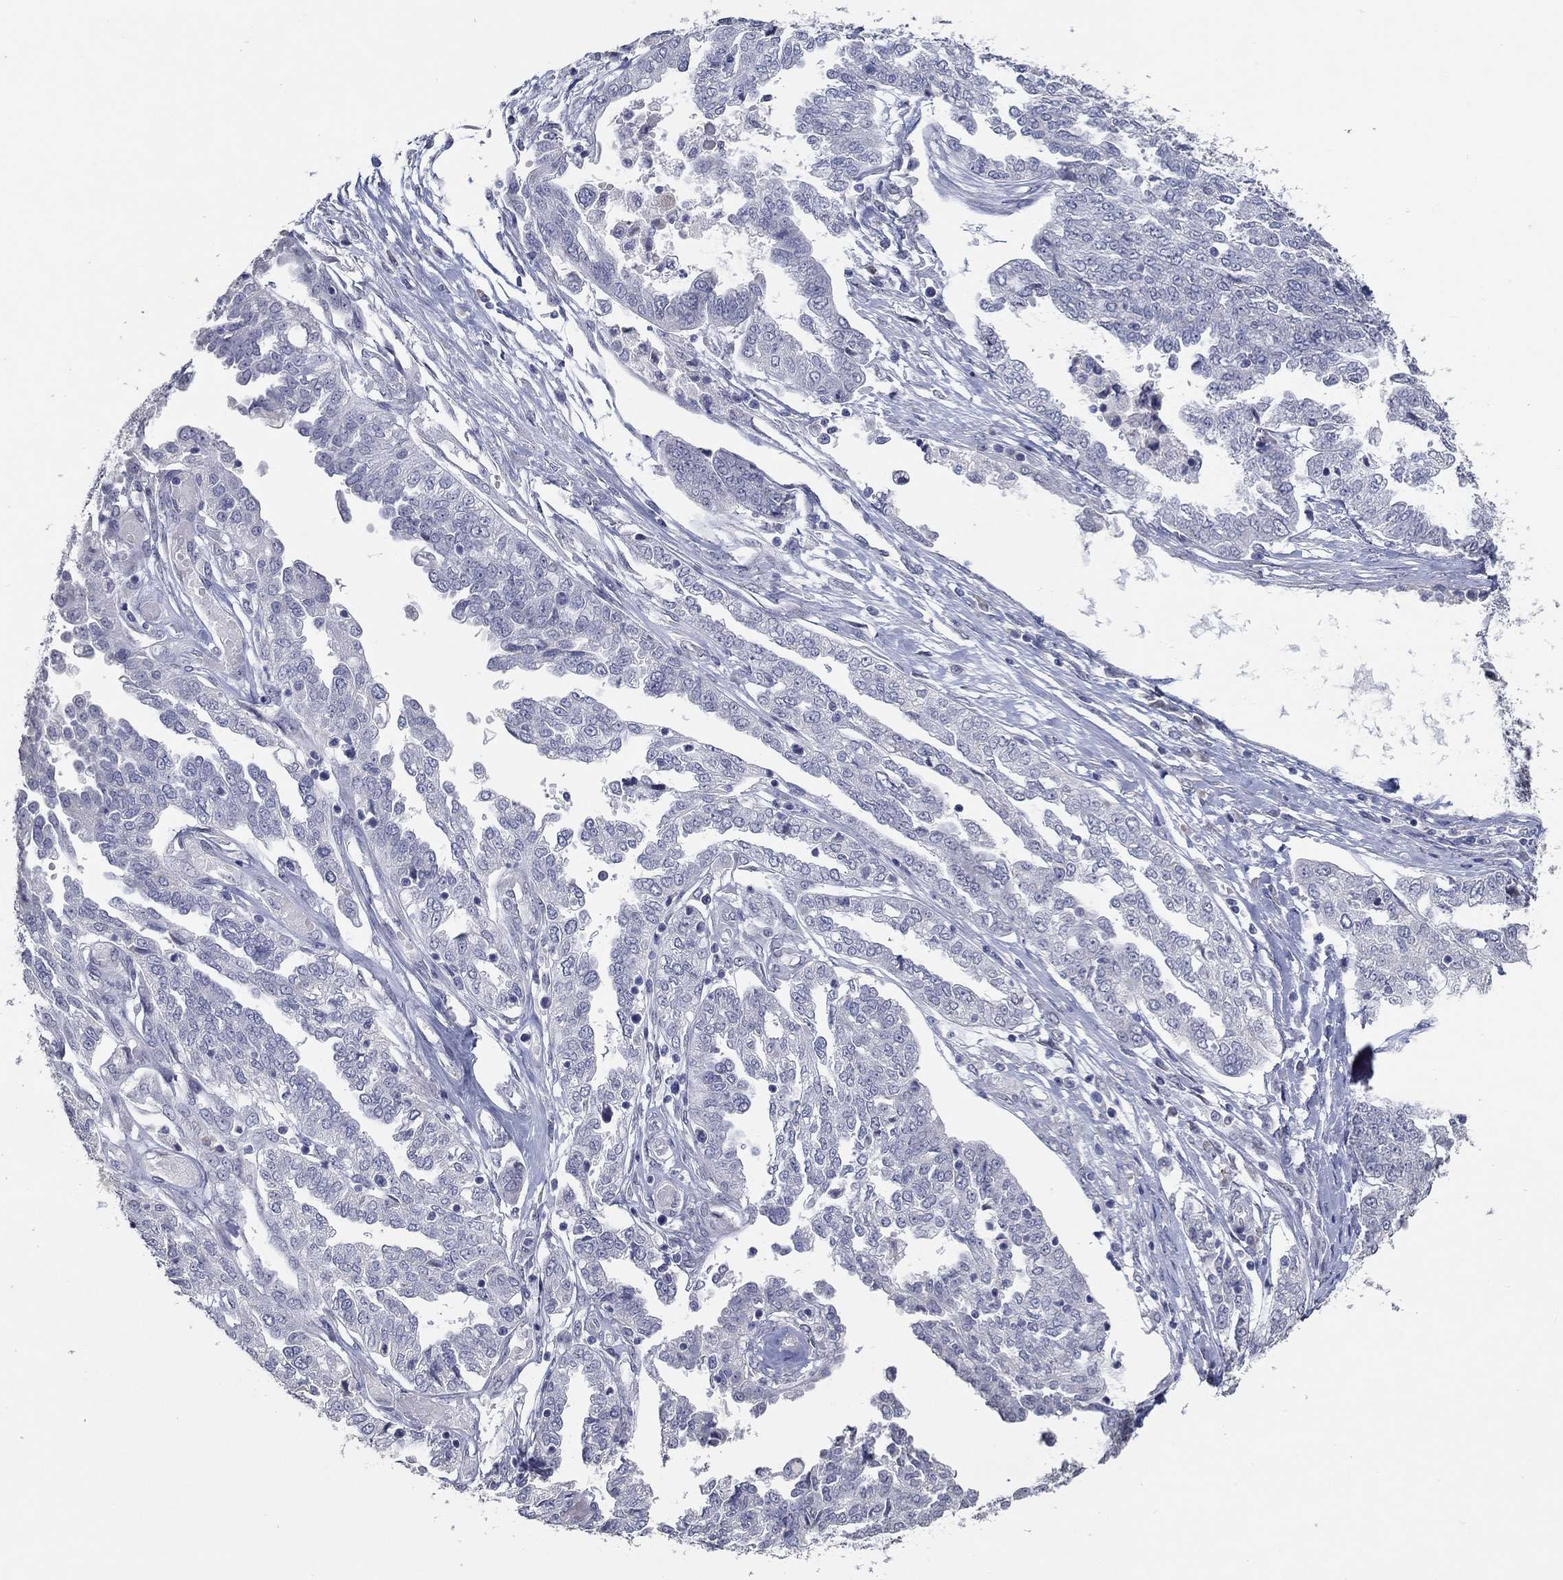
{"staining": {"intensity": "negative", "quantity": "none", "location": "none"}, "tissue": "ovarian cancer", "cell_type": "Tumor cells", "image_type": "cancer", "snomed": [{"axis": "morphology", "description": "Cystadenocarcinoma, serous, NOS"}, {"axis": "topography", "description": "Ovary"}], "caption": "This is an immunohistochemistry (IHC) histopathology image of ovarian cancer (serous cystadenocarcinoma). There is no positivity in tumor cells.", "gene": "NUP155", "patient": {"sex": "female", "age": 67}}